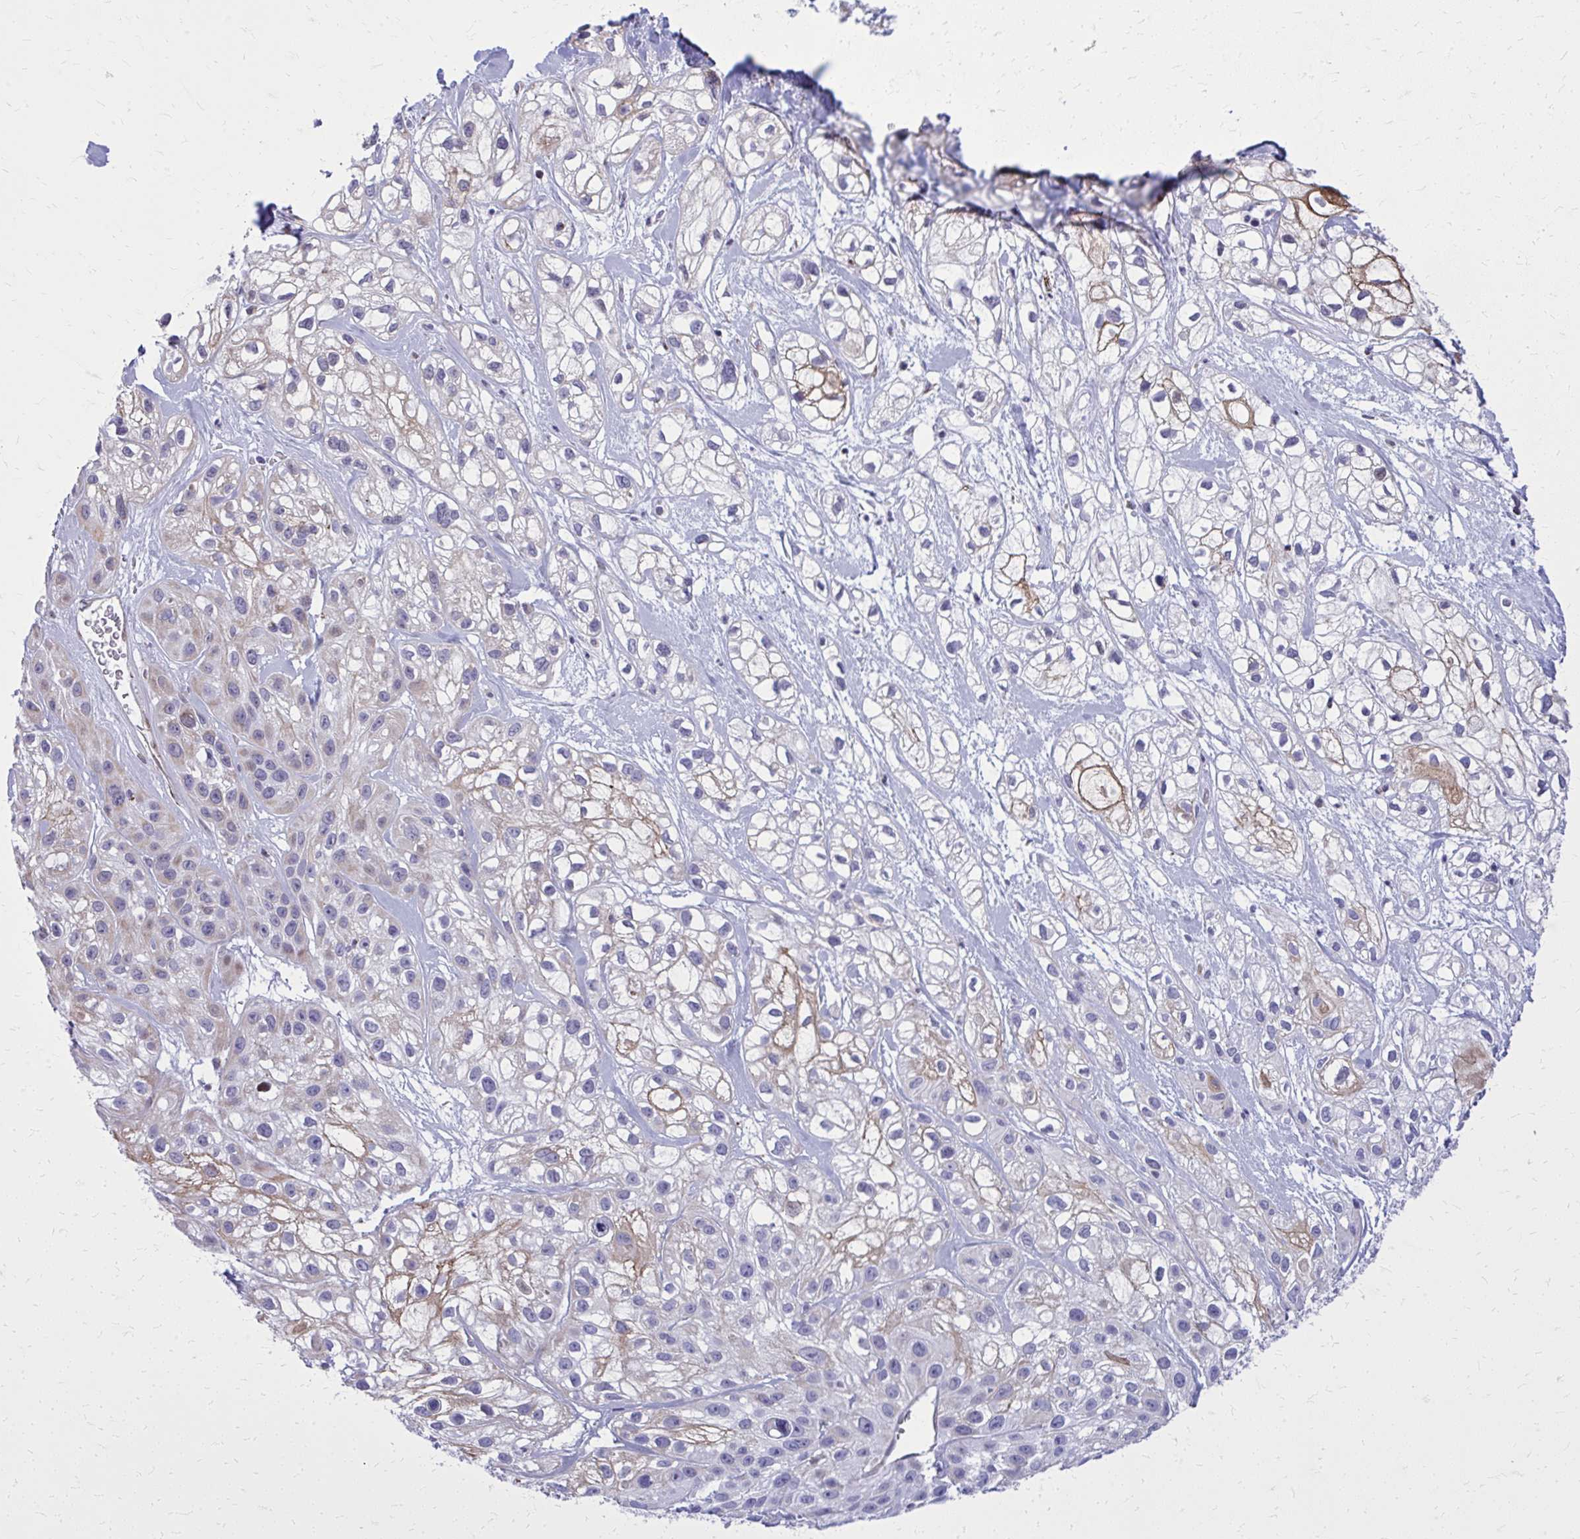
{"staining": {"intensity": "moderate", "quantity": "<25%", "location": "cytoplasmic/membranous"}, "tissue": "skin cancer", "cell_type": "Tumor cells", "image_type": "cancer", "snomed": [{"axis": "morphology", "description": "Squamous cell carcinoma, NOS"}, {"axis": "topography", "description": "Skin"}], "caption": "A micrograph of human skin squamous cell carcinoma stained for a protein displays moderate cytoplasmic/membranous brown staining in tumor cells.", "gene": "ZNF362", "patient": {"sex": "male", "age": 82}}